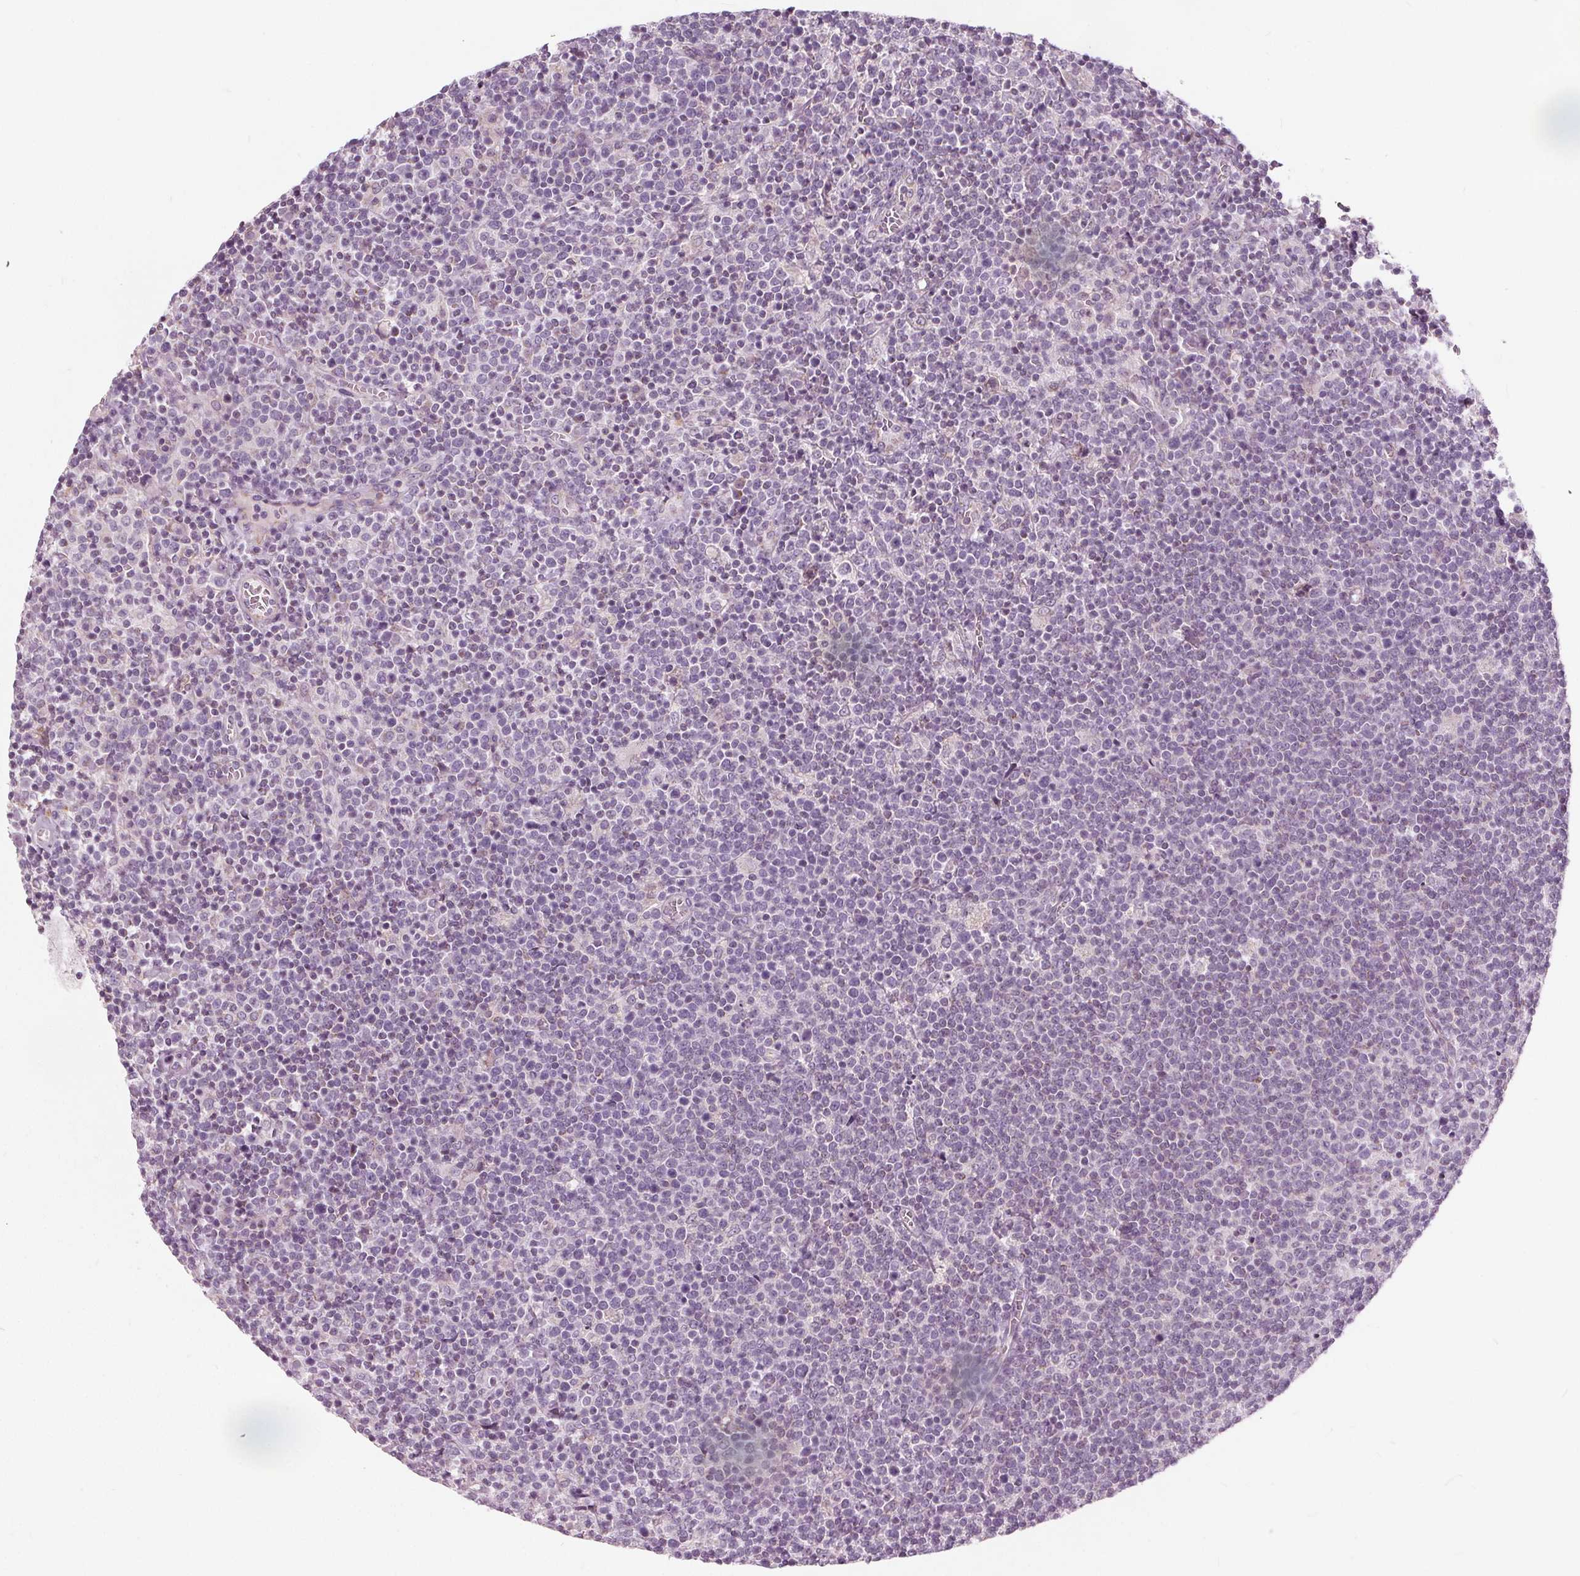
{"staining": {"intensity": "negative", "quantity": "none", "location": "none"}, "tissue": "lymphoma", "cell_type": "Tumor cells", "image_type": "cancer", "snomed": [{"axis": "morphology", "description": "Malignant lymphoma, non-Hodgkin's type, High grade"}, {"axis": "topography", "description": "Lymph node"}], "caption": "Immunohistochemistry of human lymphoma reveals no positivity in tumor cells. (DAB immunohistochemistry visualized using brightfield microscopy, high magnification).", "gene": "ECI2", "patient": {"sex": "male", "age": 61}}